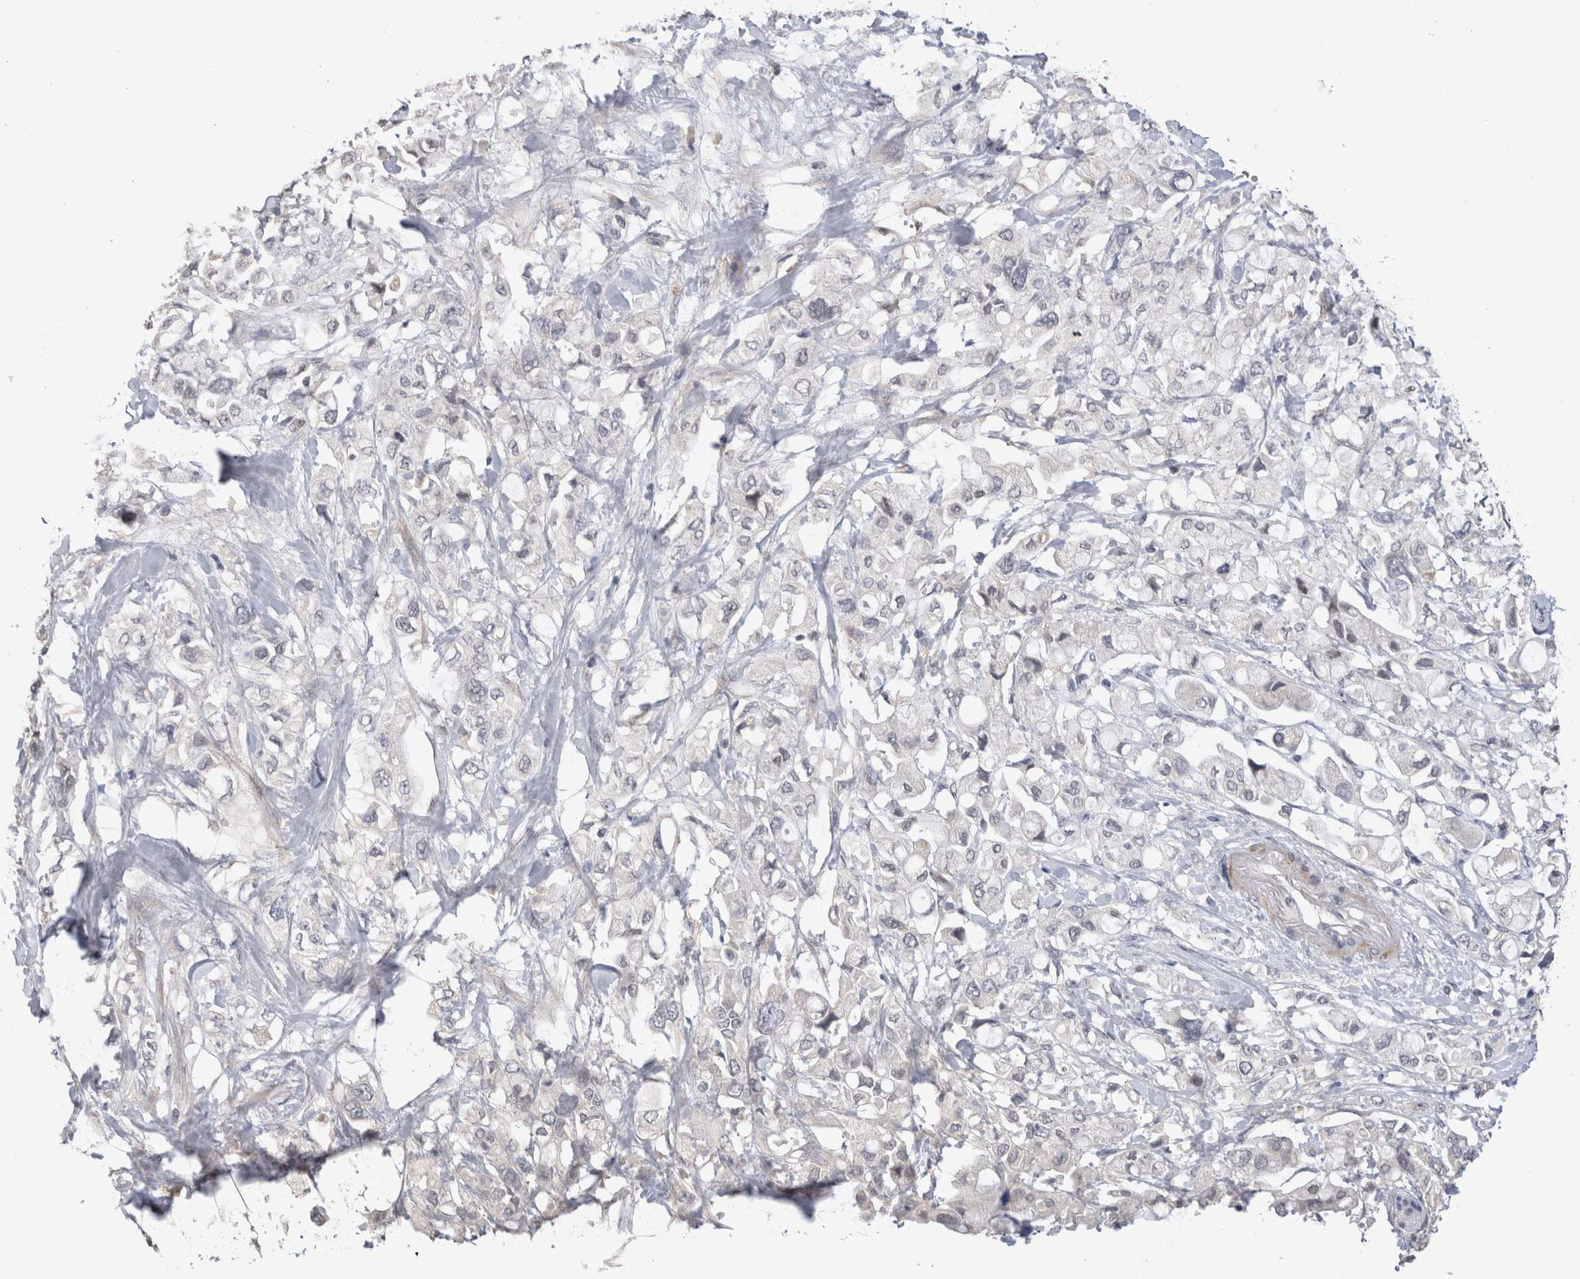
{"staining": {"intensity": "negative", "quantity": "none", "location": "none"}, "tissue": "pancreatic cancer", "cell_type": "Tumor cells", "image_type": "cancer", "snomed": [{"axis": "morphology", "description": "Adenocarcinoma, NOS"}, {"axis": "topography", "description": "Pancreas"}], "caption": "This is an immunohistochemistry micrograph of human pancreatic cancer. There is no positivity in tumor cells.", "gene": "CRYBG1", "patient": {"sex": "female", "age": 56}}